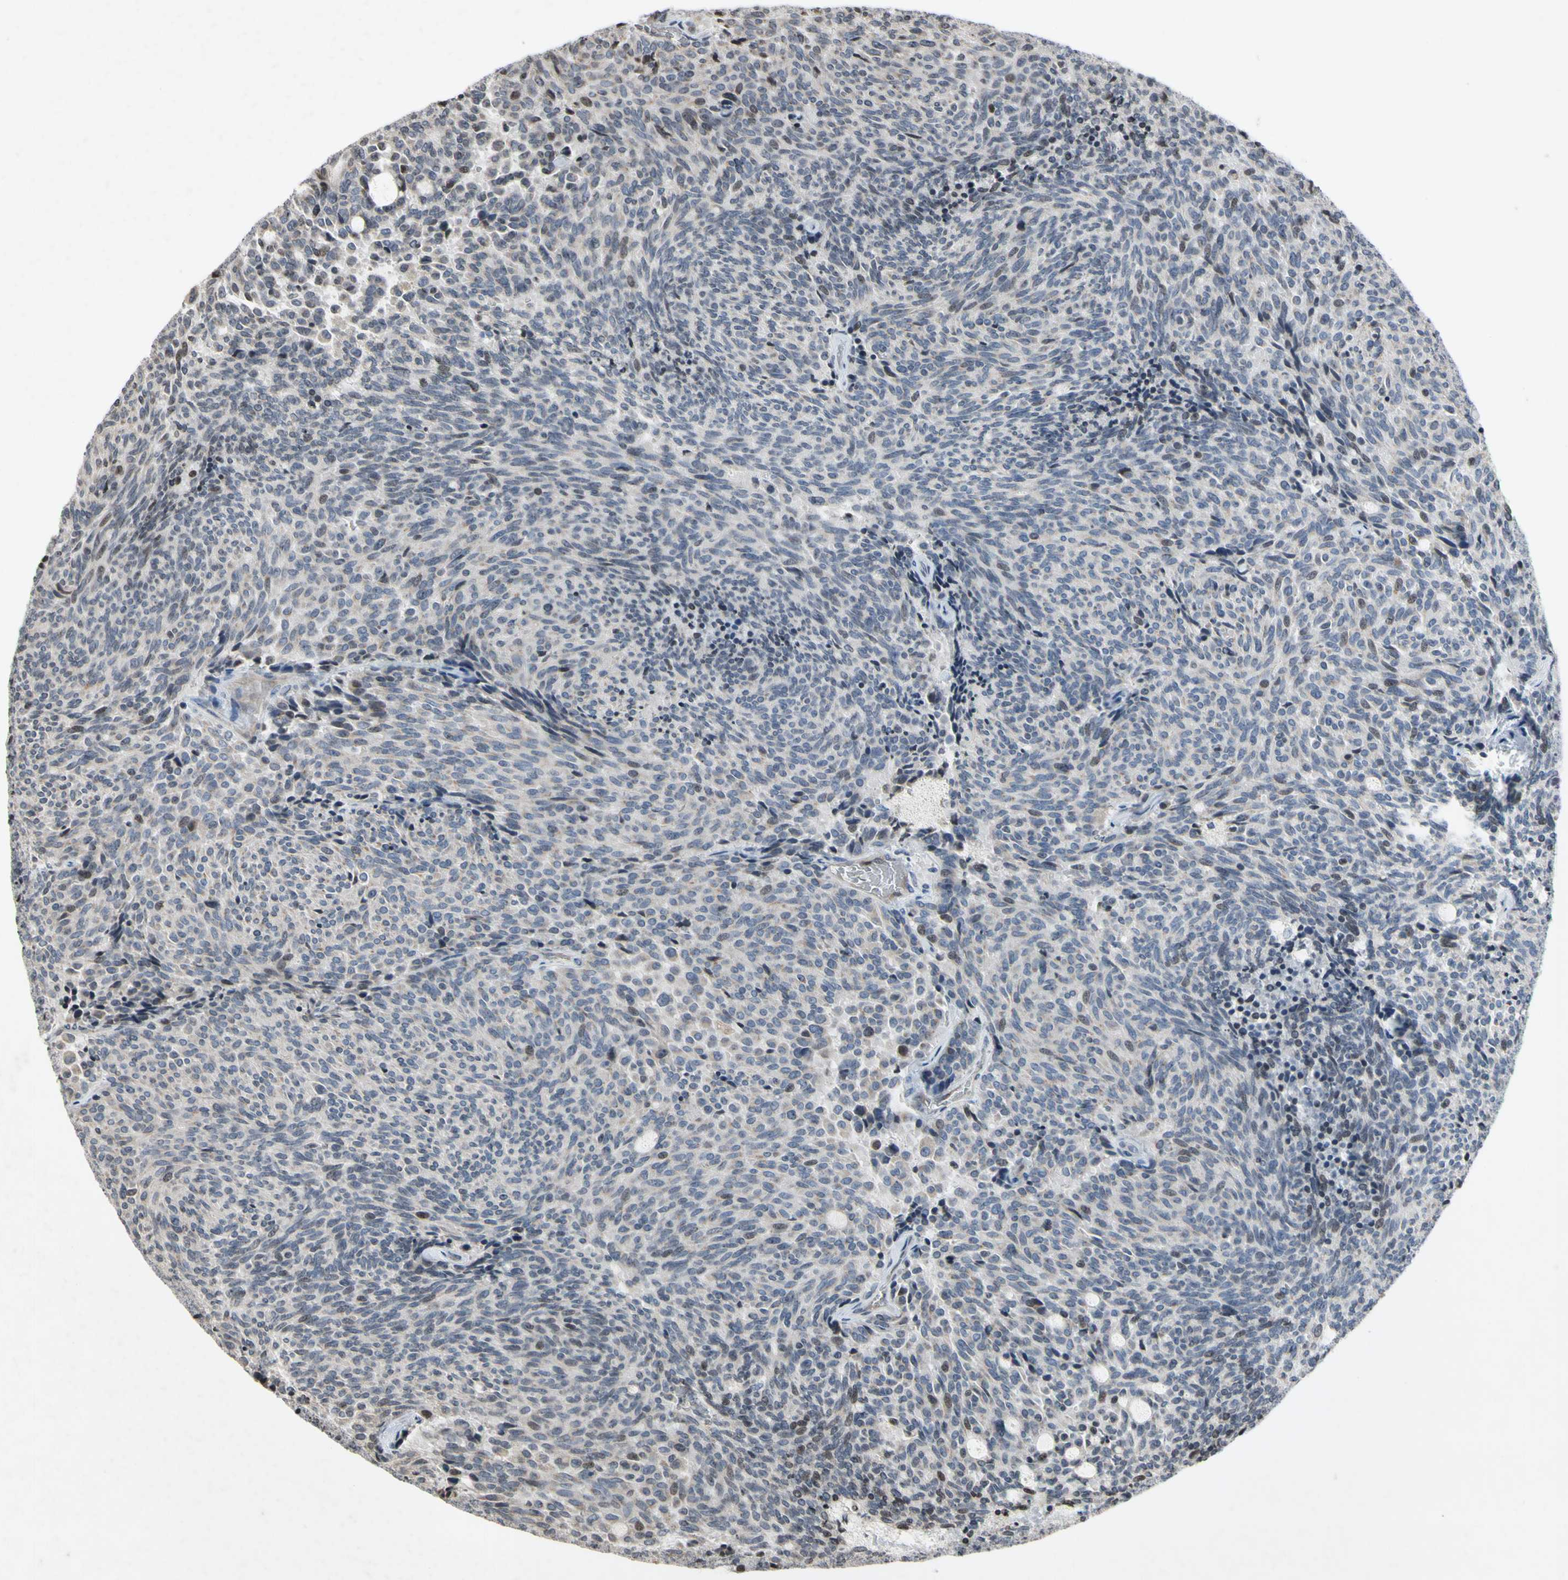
{"staining": {"intensity": "moderate", "quantity": "<25%", "location": "nuclear"}, "tissue": "carcinoid", "cell_type": "Tumor cells", "image_type": "cancer", "snomed": [{"axis": "morphology", "description": "Carcinoid, malignant, NOS"}, {"axis": "topography", "description": "Pancreas"}], "caption": "A brown stain highlights moderate nuclear staining of a protein in human carcinoid (malignant) tumor cells.", "gene": "ARG1", "patient": {"sex": "female", "age": 54}}